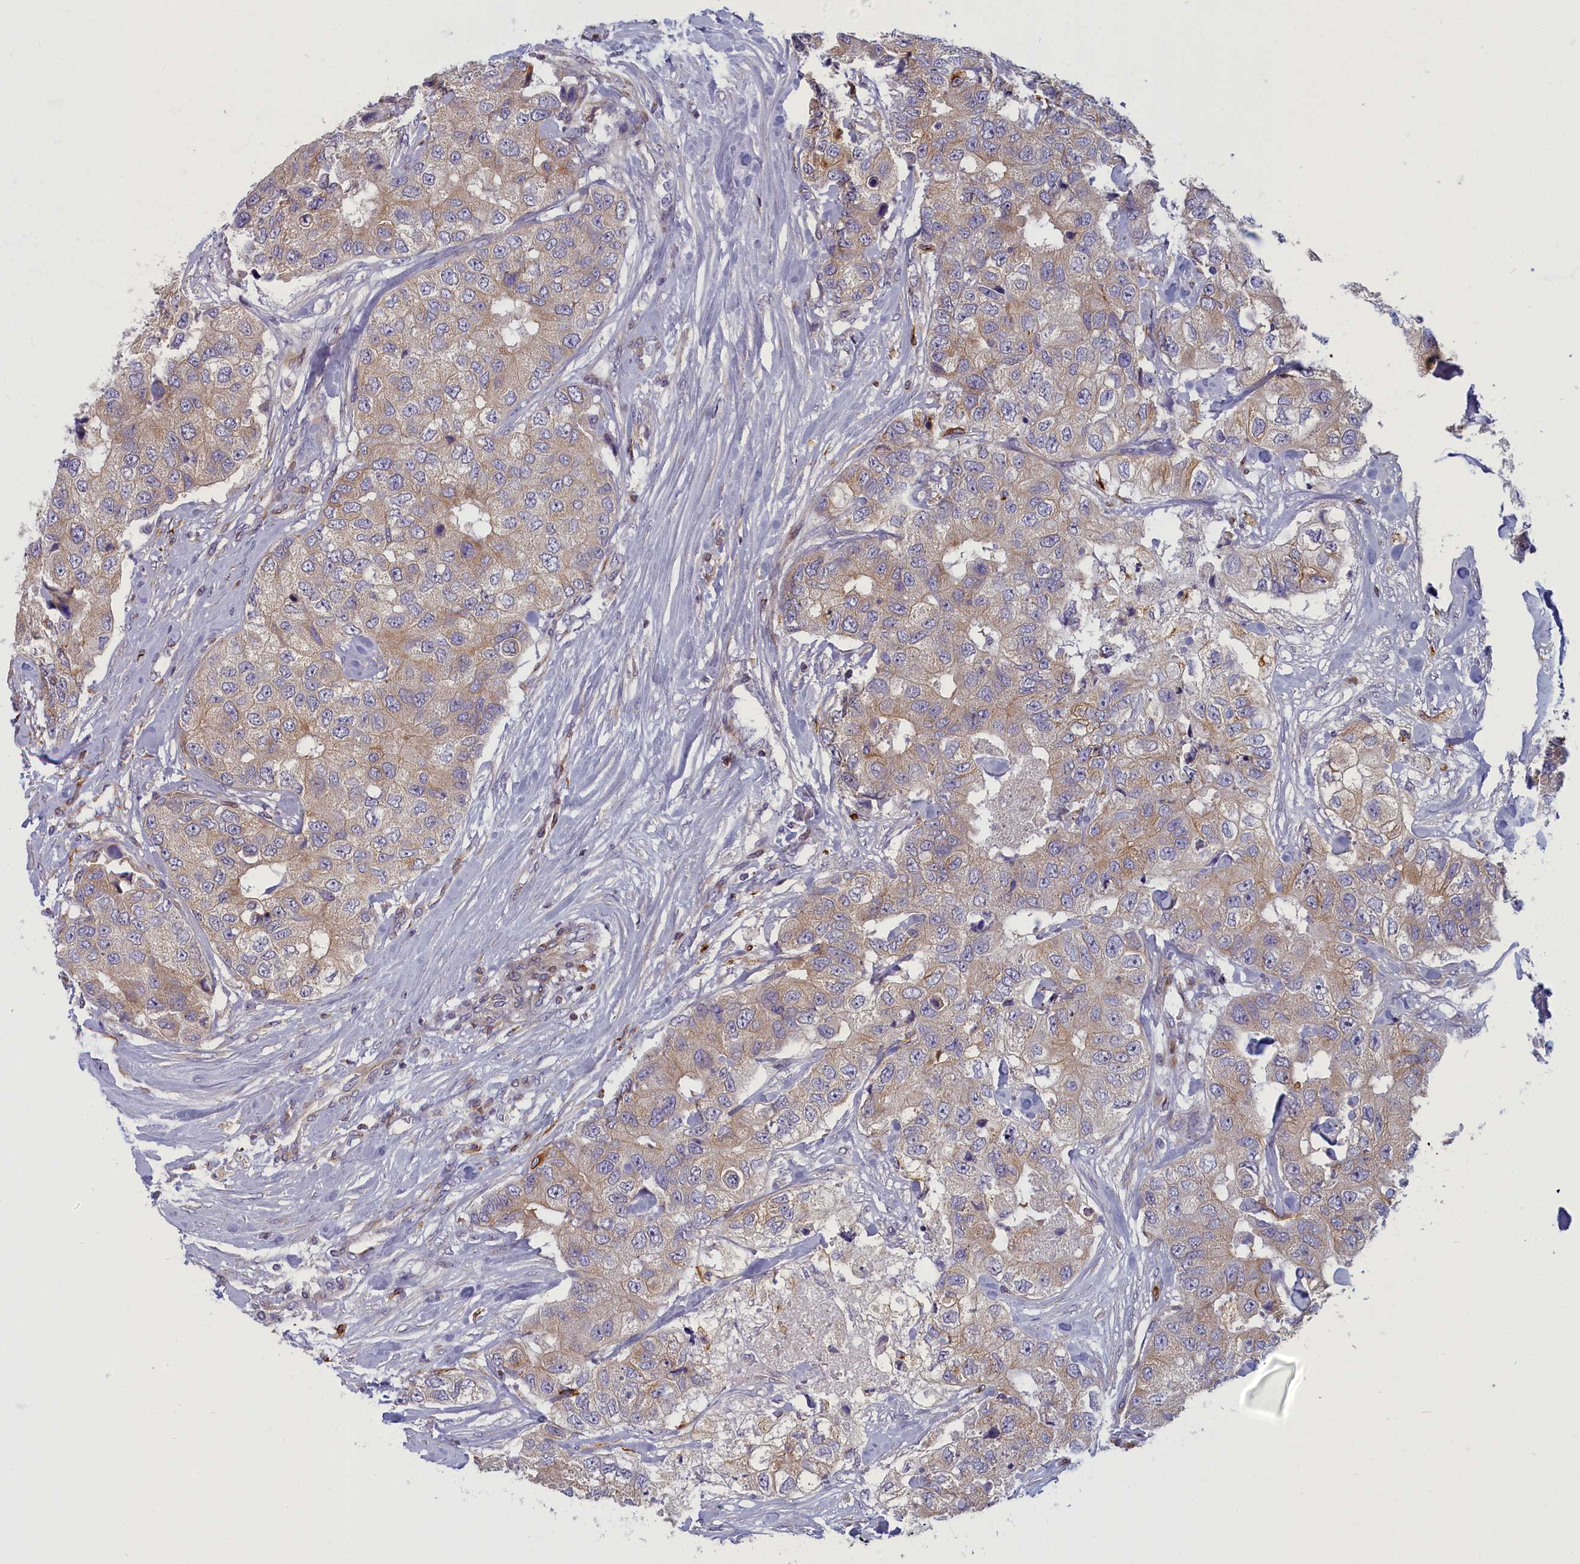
{"staining": {"intensity": "weak", "quantity": "25%-75%", "location": "cytoplasmic/membranous"}, "tissue": "breast cancer", "cell_type": "Tumor cells", "image_type": "cancer", "snomed": [{"axis": "morphology", "description": "Duct carcinoma"}, {"axis": "topography", "description": "Breast"}], "caption": "Breast cancer (infiltrating ductal carcinoma) stained with a protein marker shows weak staining in tumor cells.", "gene": "NOL10", "patient": {"sex": "female", "age": 62}}